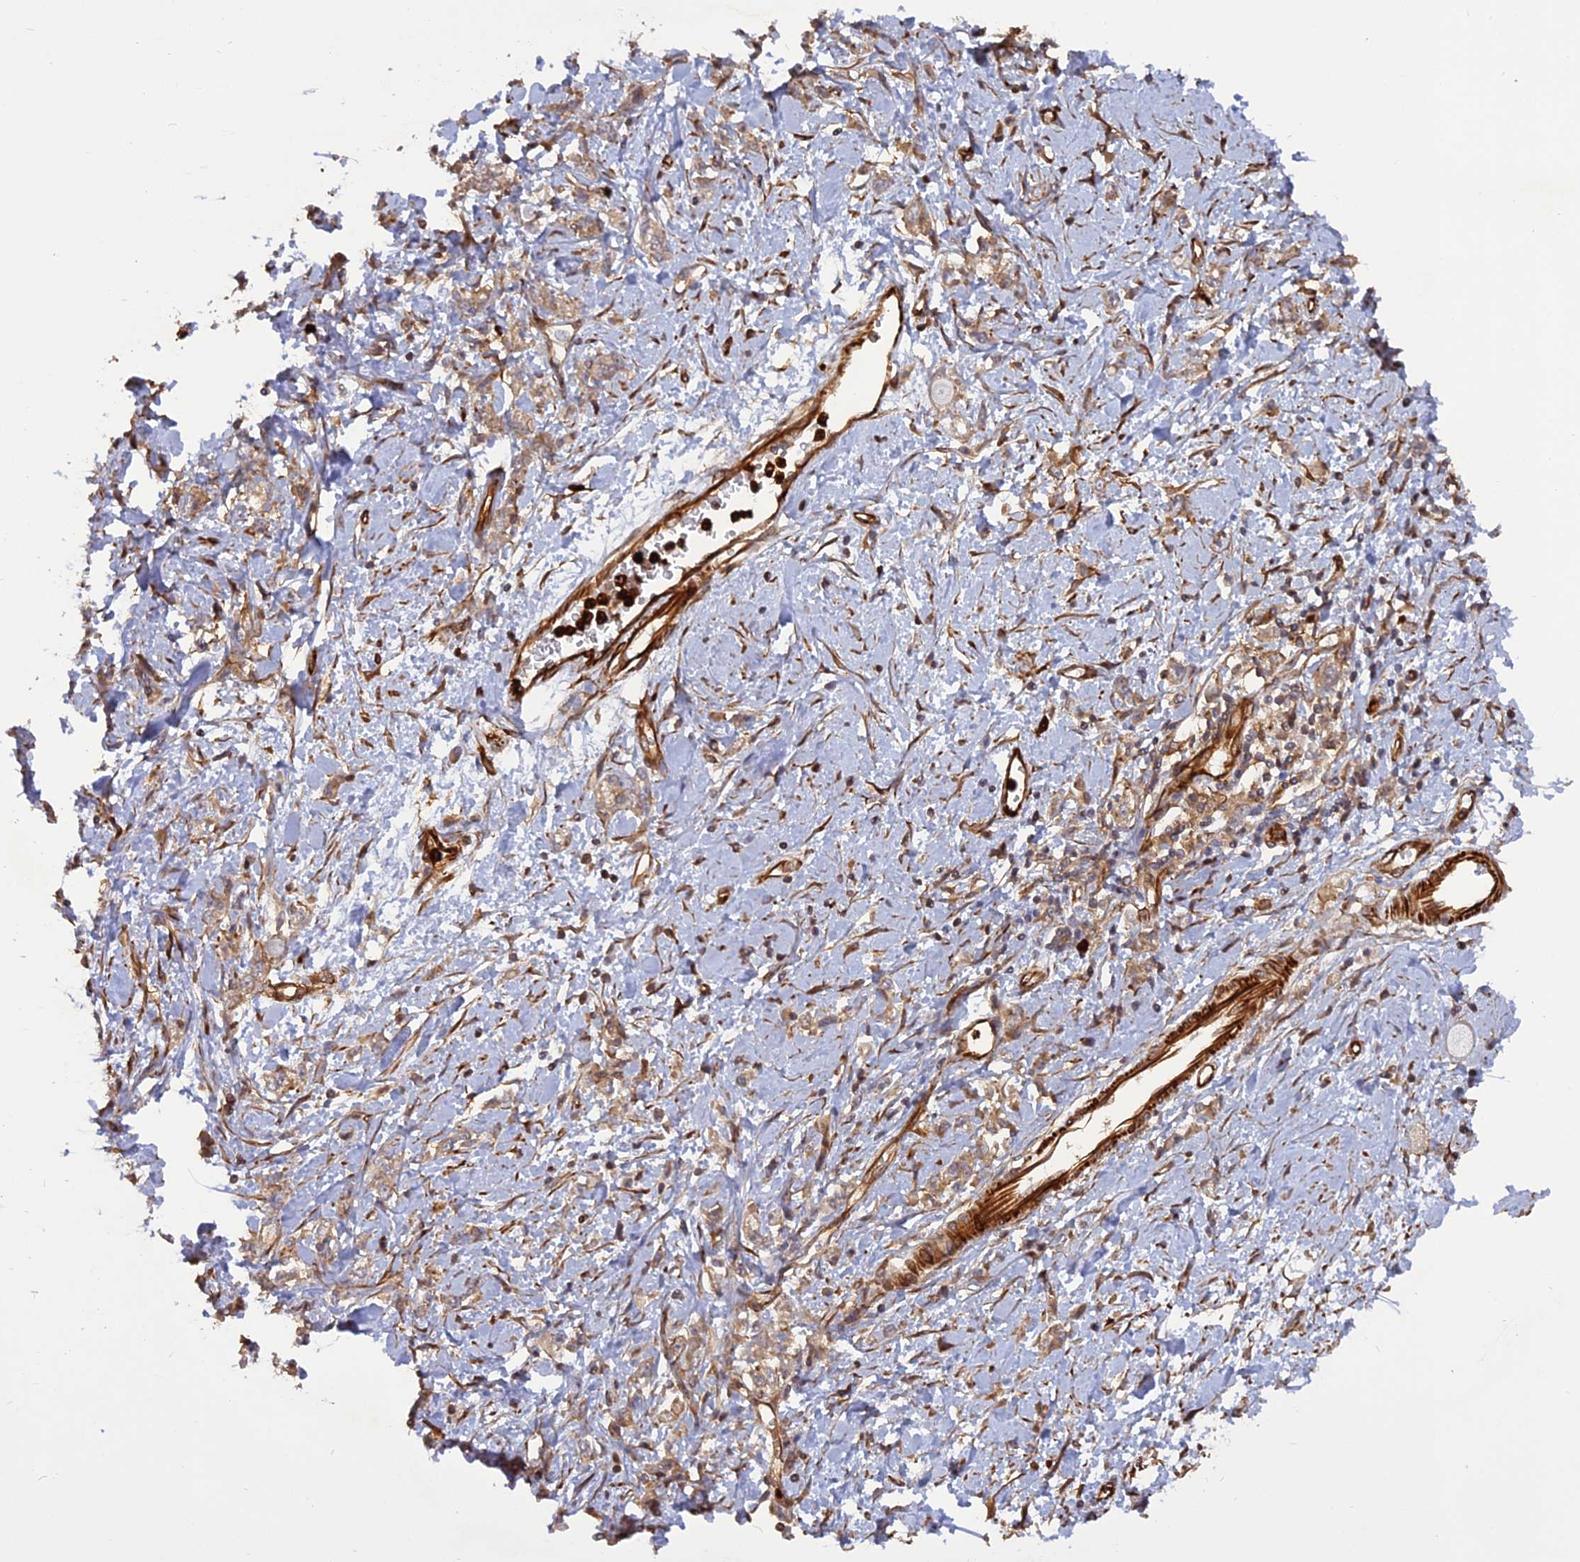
{"staining": {"intensity": "weak", "quantity": ">75%", "location": "cytoplasmic/membranous"}, "tissue": "stomach cancer", "cell_type": "Tumor cells", "image_type": "cancer", "snomed": [{"axis": "morphology", "description": "Adenocarcinoma, NOS"}, {"axis": "topography", "description": "Stomach"}], "caption": "There is low levels of weak cytoplasmic/membranous expression in tumor cells of stomach cancer, as demonstrated by immunohistochemical staining (brown color).", "gene": "PHLDB3", "patient": {"sex": "female", "age": 76}}